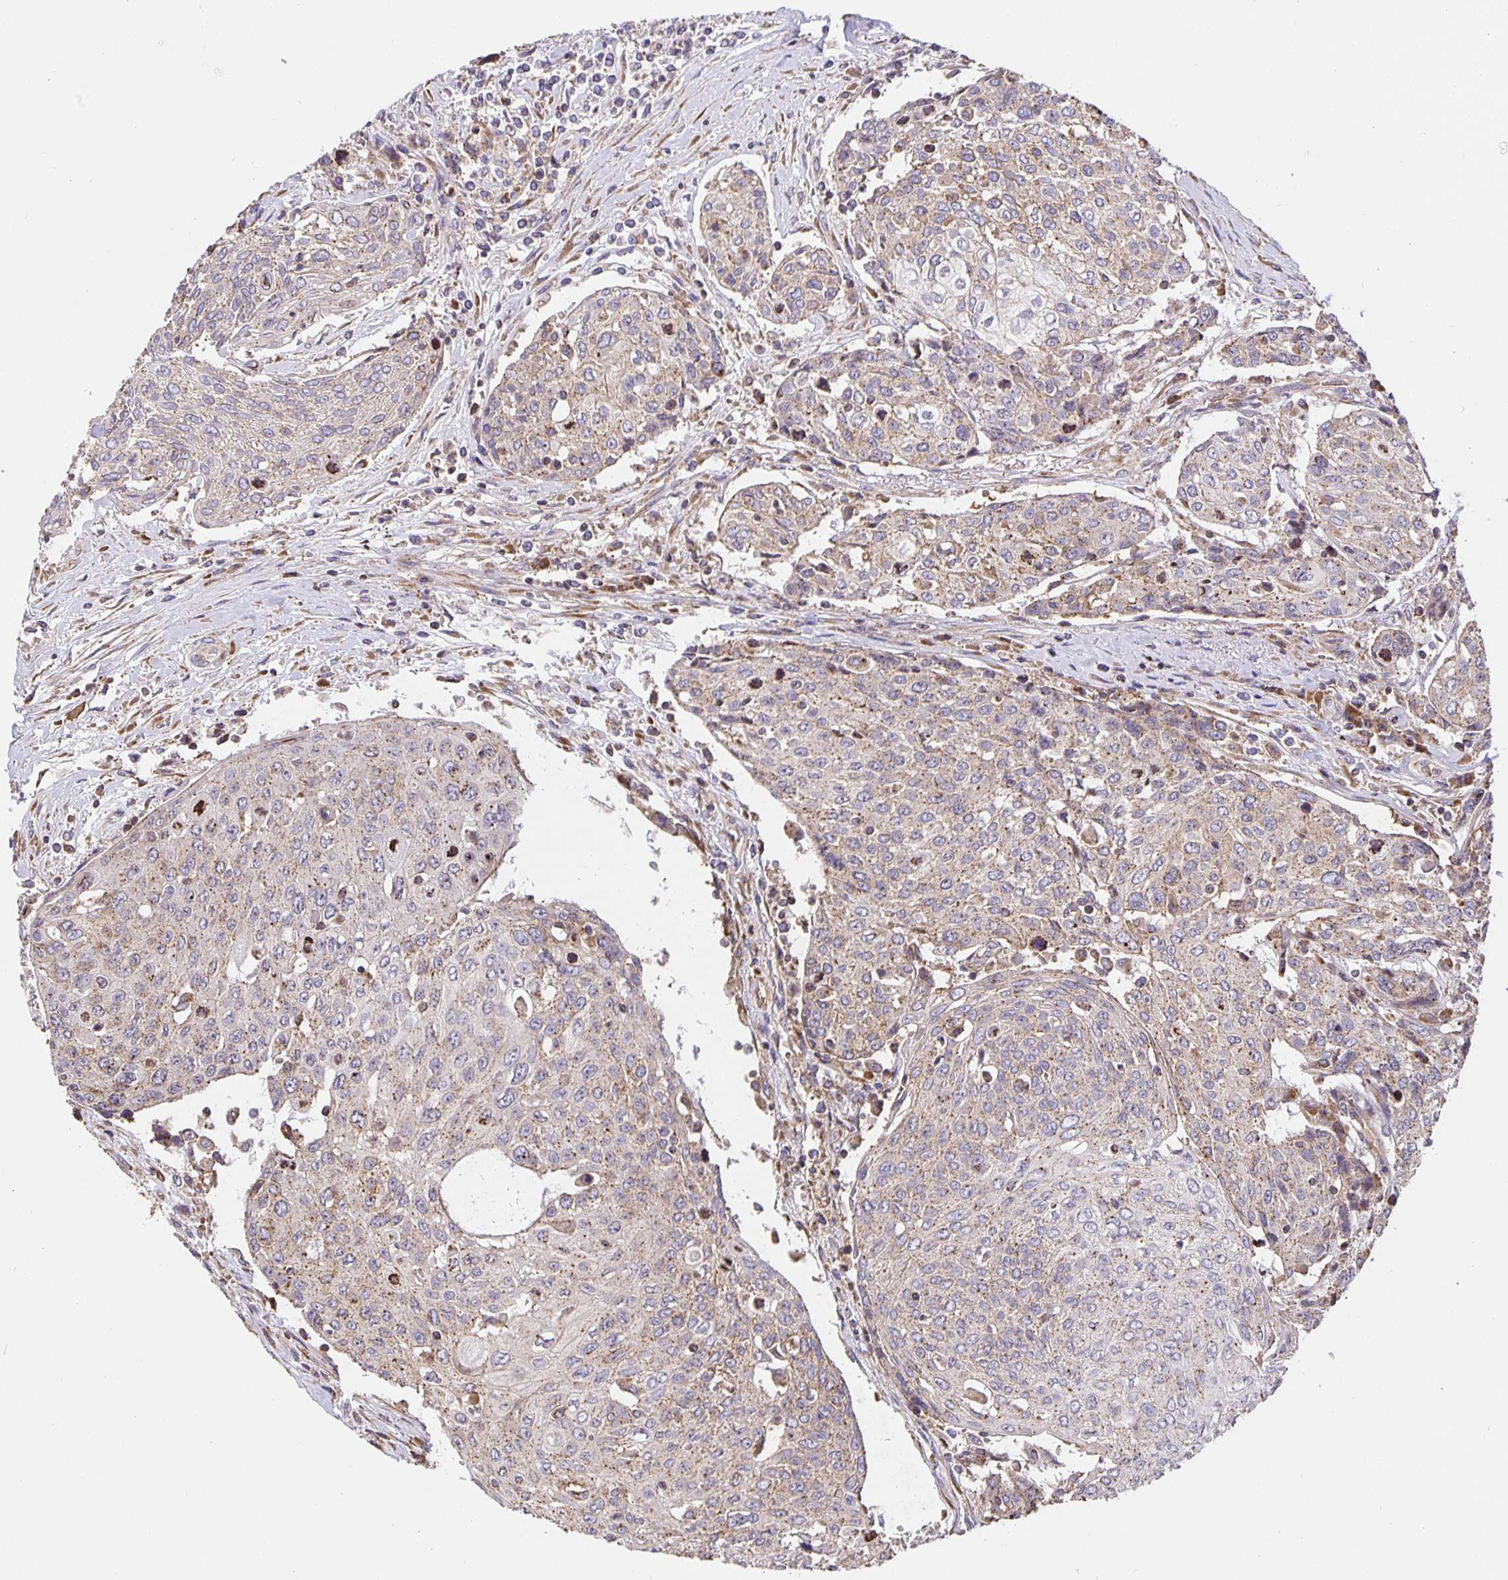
{"staining": {"intensity": "weak", "quantity": ">75%", "location": "cytoplasmic/membranous"}, "tissue": "urothelial cancer", "cell_type": "Tumor cells", "image_type": "cancer", "snomed": [{"axis": "morphology", "description": "Urothelial carcinoma, High grade"}, {"axis": "topography", "description": "Urinary bladder"}], "caption": "A high-resolution image shows immunohistochemistry (IHC) staining of urothelial carcinoma (high-grade), which reveals weak cytoplasmic/membranous staining in about >75% of tumor cells. The staining was performed using DAB to visualize the protein expression in brown, while the nuclei were stained in blue with hematoxylin (Magnification: 20x).", "gene": "TMEM71", "patient": {"sex": "female", "age": 70}}